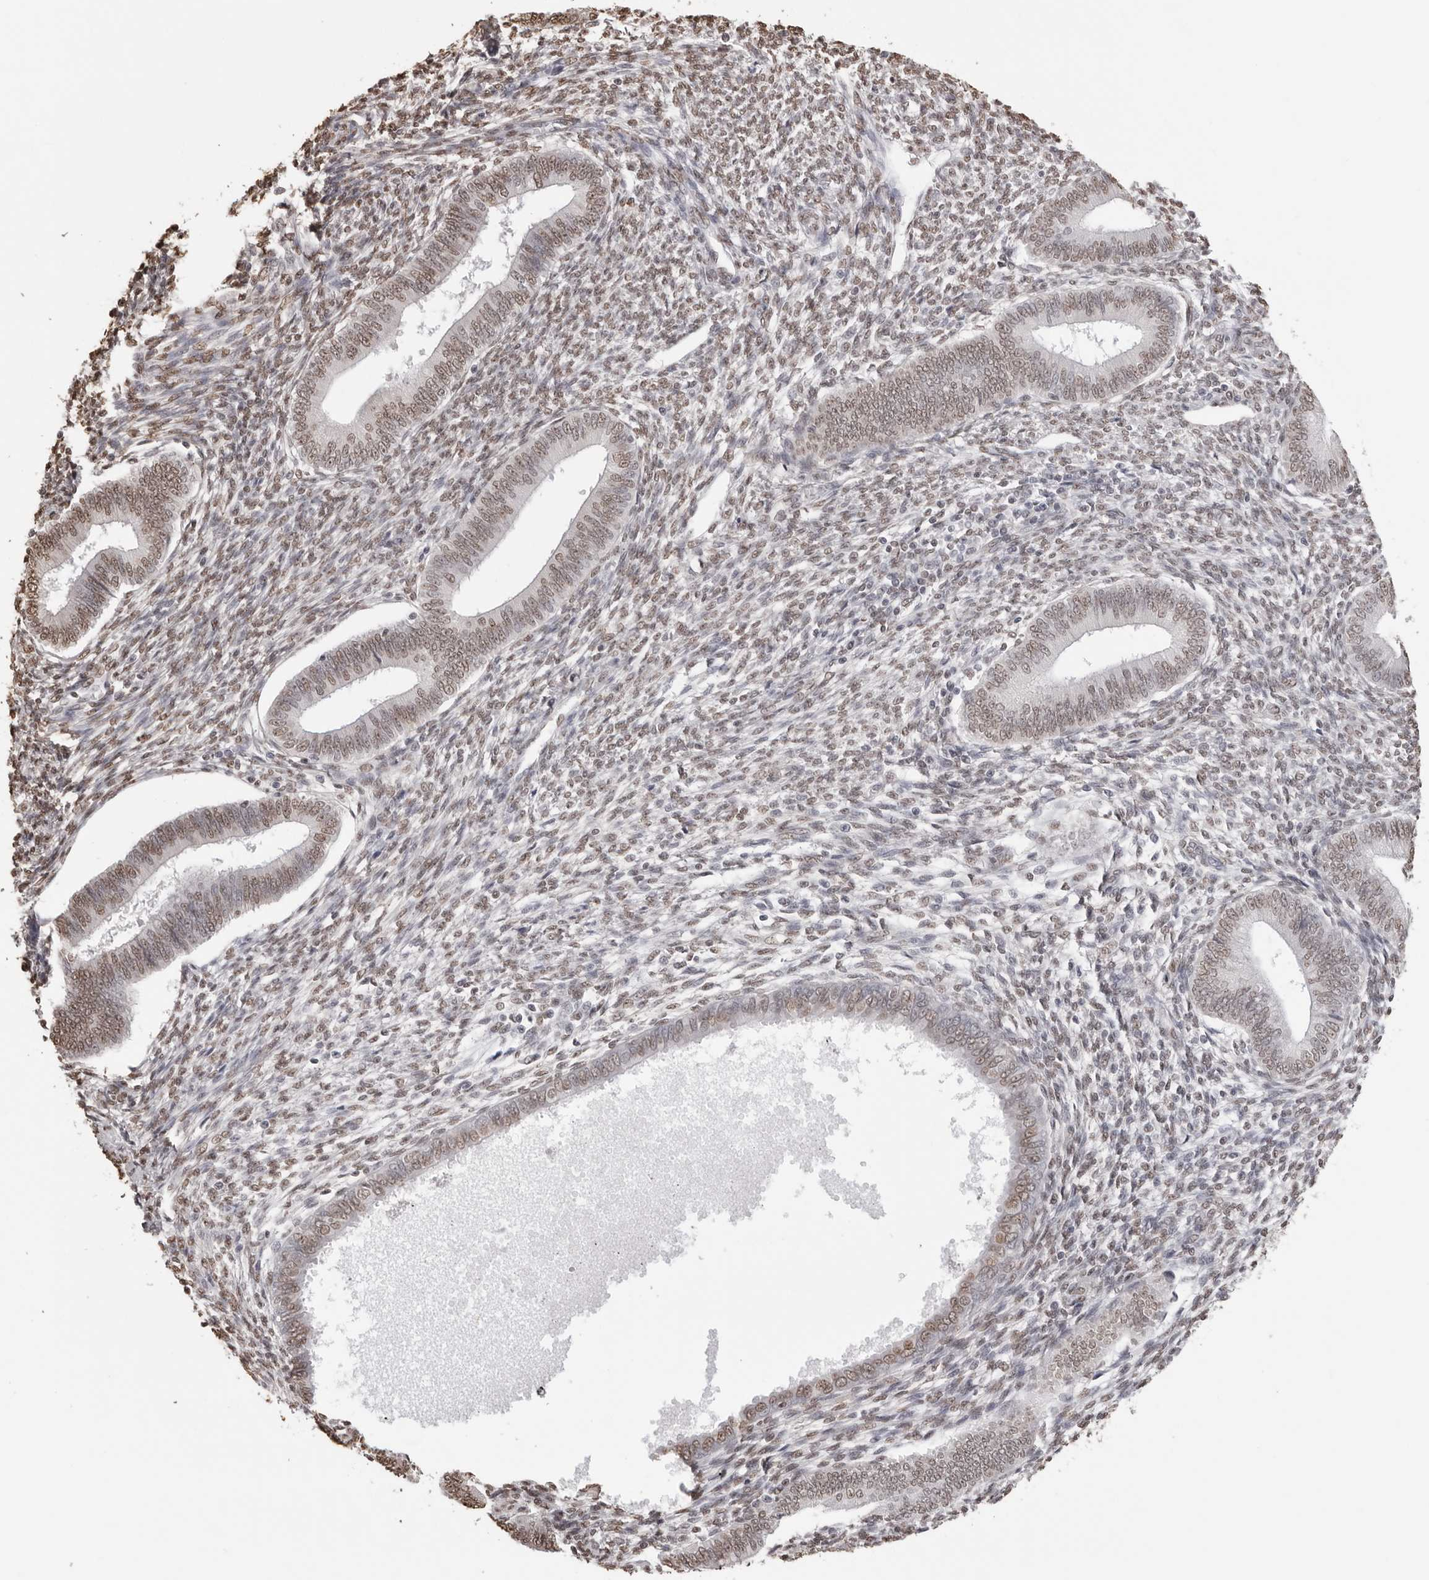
{"staining": {"intensity": "weak", "quantity": ">75%", "location": "nuclear"}, "tissue": "endometrium", "cell_type": "Cells in endometrial stroma", "image_type": "normal", "snomed": [{"axis": "morphology", "description": "Normal tissue, NOS"}, {"axis": "topography", "description": "Endometrium"}], "caption": "Protein staining of unremarkable endometrium exhibits weak nuclear positivity in about >75% of cells in endometrial stroma. Using DAB (brown) and hematoxylin (blue) stains, captured at high magnification using brightfield microscopy.", "gene": "OLIG3", "patient": {"sex": "female", "age": 46}}